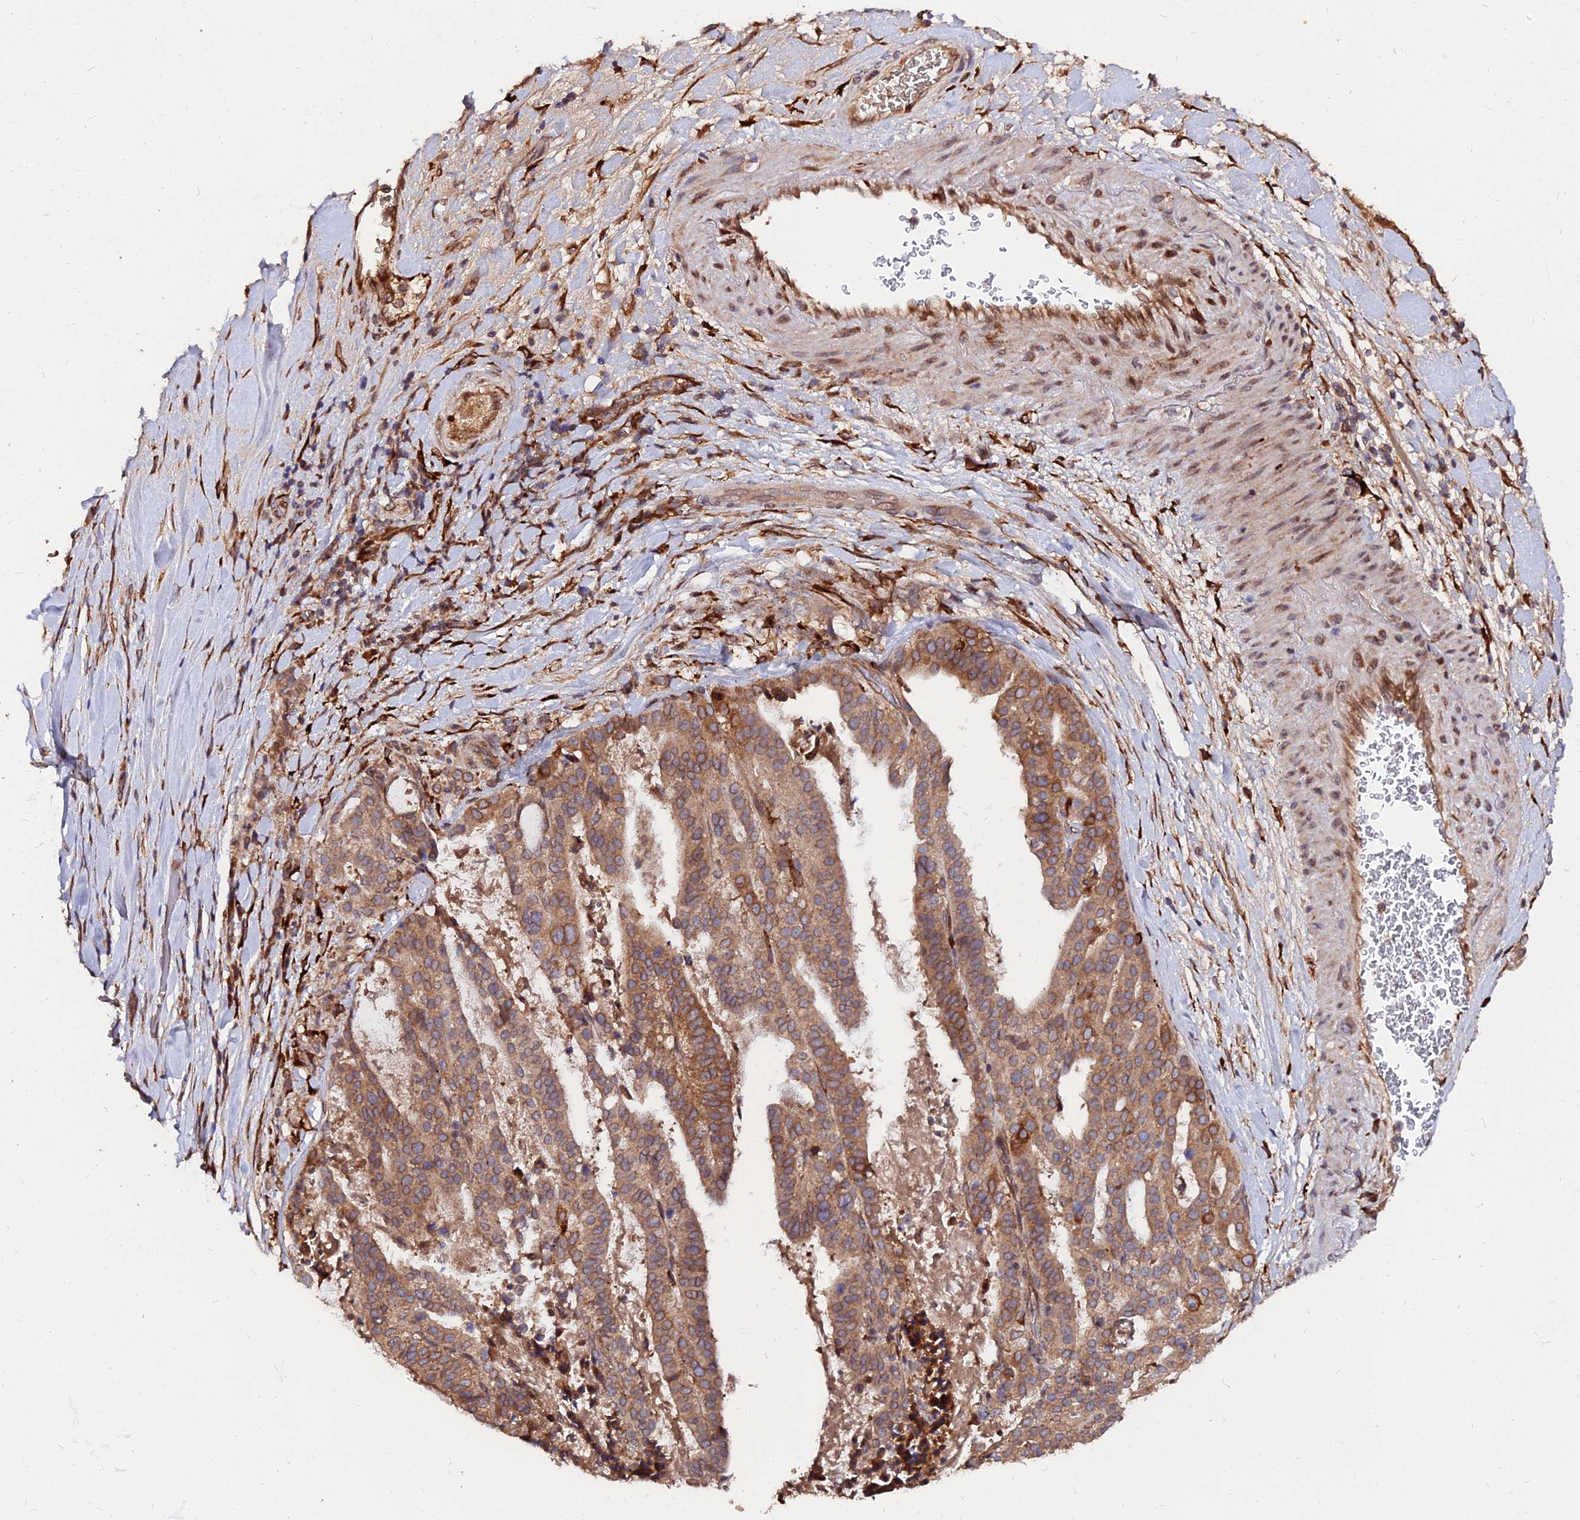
{"staining": {"intensity": "moderate", "quantity": ">75%", "location": "cytoplasmic/membranous"}, "tissue": "stomach cancer", "cell_type": "Tumor cells", "image_type": "cancer", "snomed": [{"axis": "morphology", "description": "Adenocarcinoma, NOS"}, {"axis": "topography", "description": "Stomach"}], "caption": "High-power microscopy captured an immunohistochemistry photomicrograph of stomach adenocarcinoma, revealing moderate cytoplasmic/membranous expression in approximately >75% of tumor cells.", "gene": "PDE4D", "patient": {"sex": "male", "age": 48}}